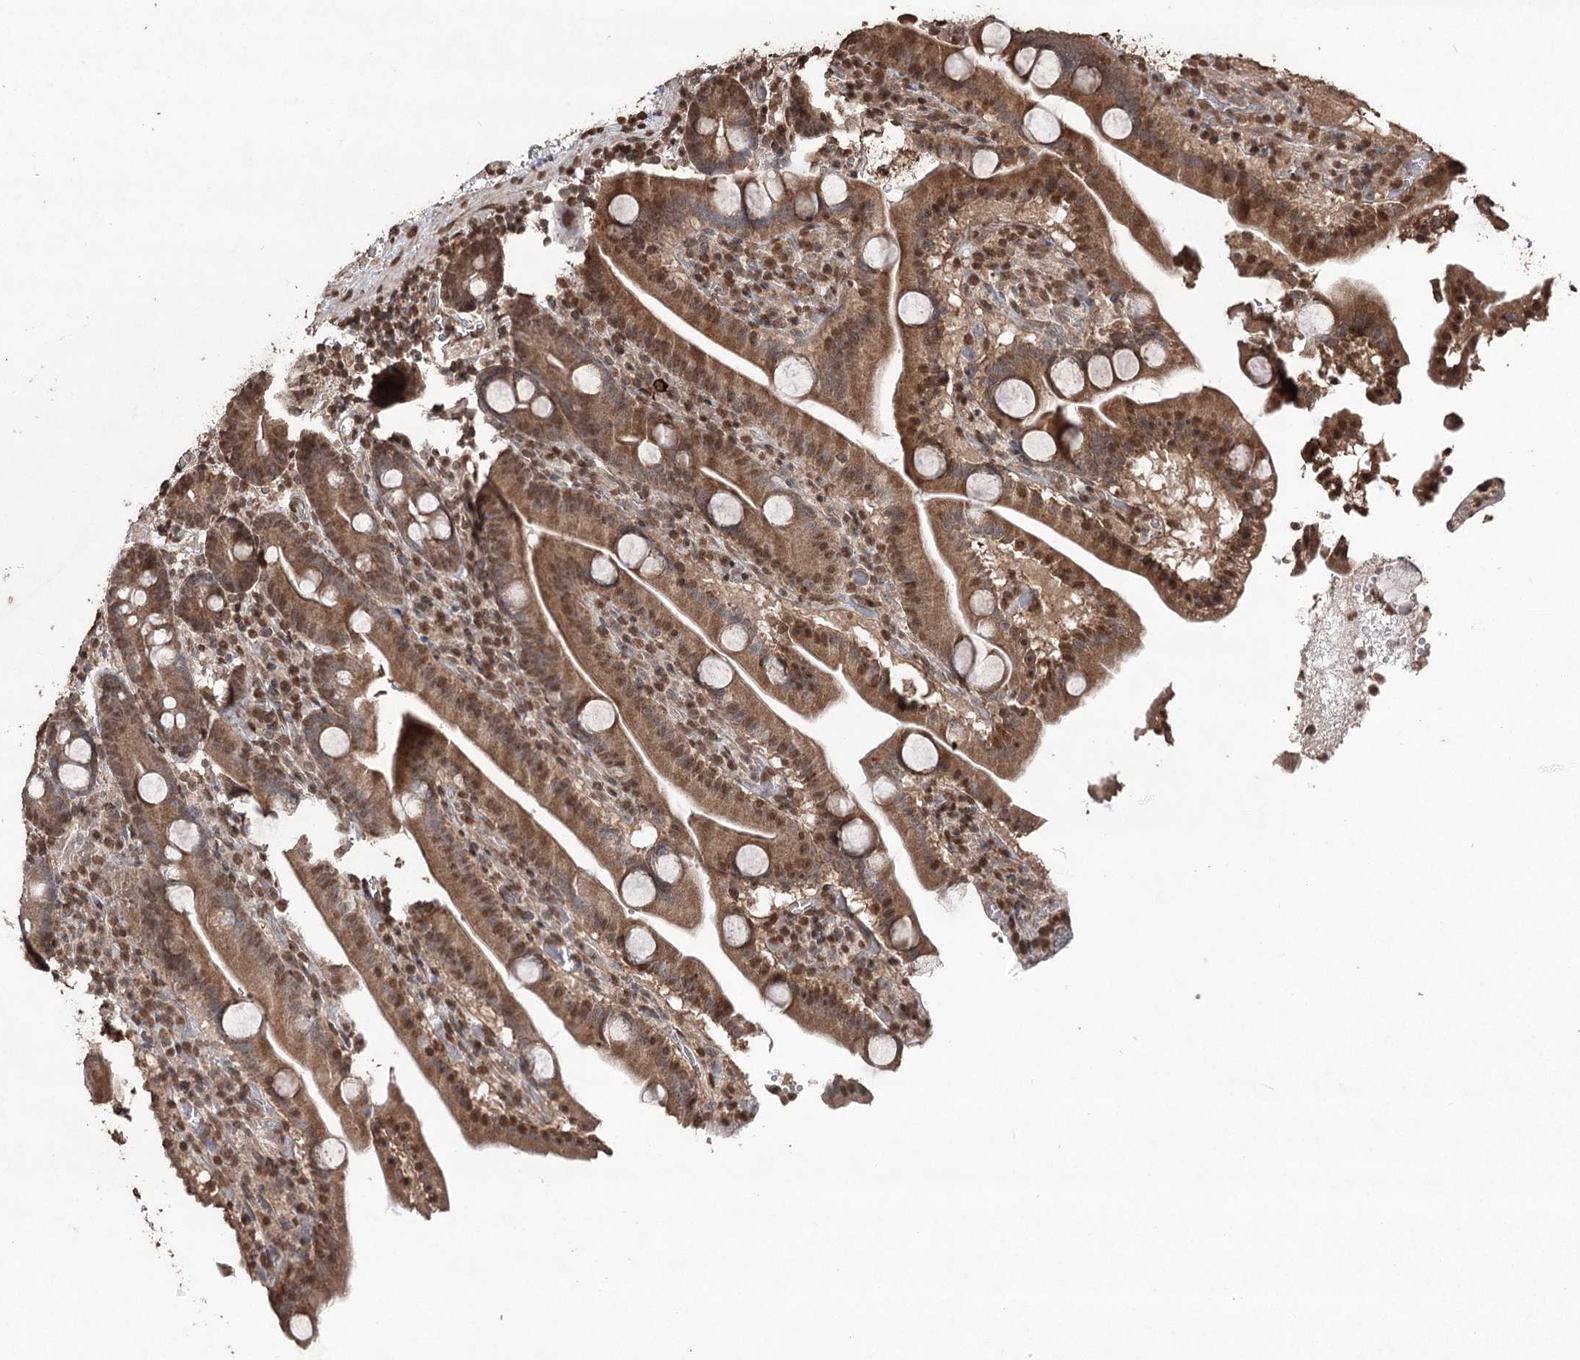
{"staining": {"intensity": "moderate", "quantity": ">75%", "location": "cytoplasmic/membranous,nuclear"}, "tissue": "duodenum", "cell_type": "Glandular cells", "image_type": "normal", "snomed": [{"axis": "morphology", "description": "Normal tissue, NOS"}, {"axis": "topography", "description": "Duodenum"}], "caption": "The histopathology image shows a brown stain indicating the presence of a protein in the cytoplasmic/membranous,nuclear of glandular cells in duodenum.", "gene": "ATG14", "patient": {"sex": "male", "age": 55}}